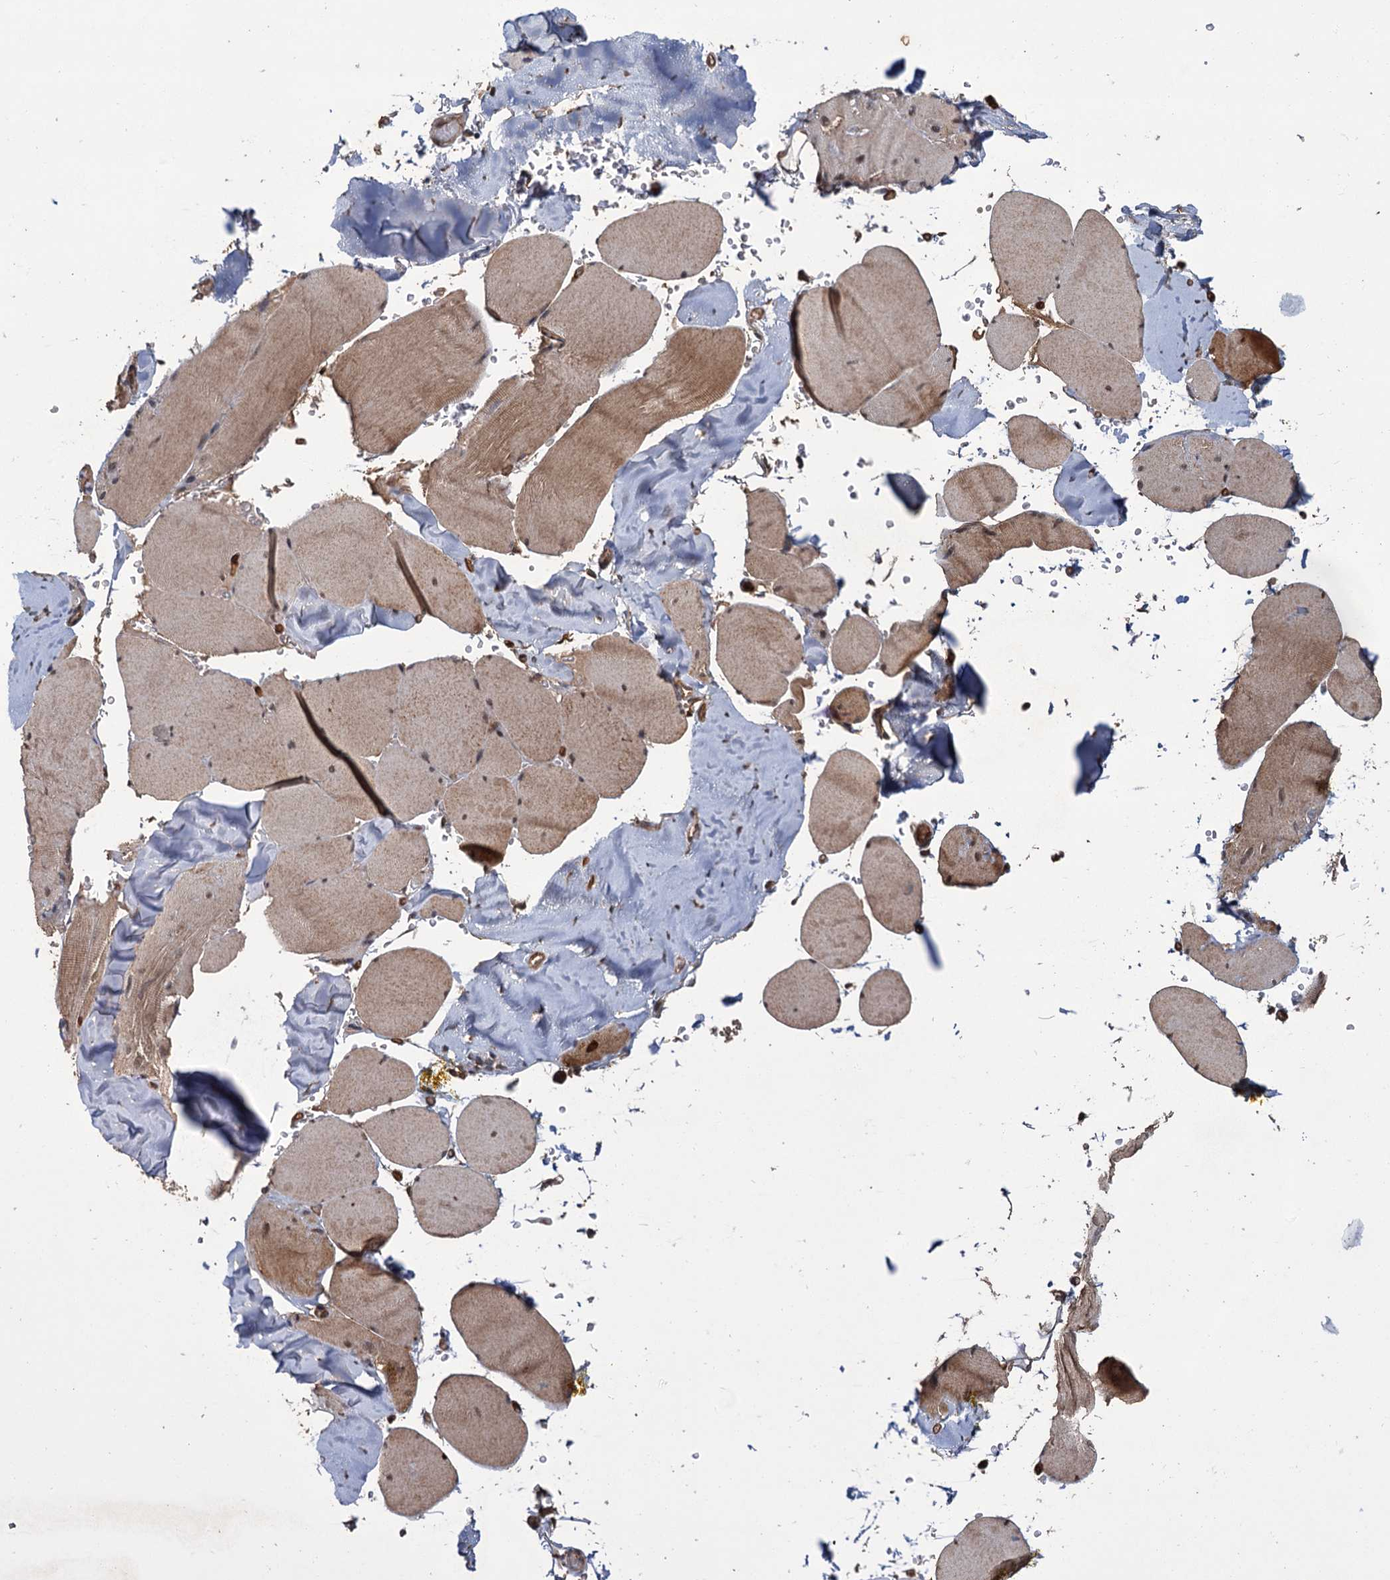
{"staining": {"intensity": "moderate", "quantity": "25%-75%", "location": "cytoplasmic/membranous"}, "tissue": "skeletal muscle", "cell_type": "Myocytes", "image_type": "normal", "snomed": [{"axis": "morphology", "description": "Normal tissue, NOS"}, {"axis": "topography", "description": "Skeletal muscle"}, {"axis": "topography", "description": "Head-Neck"}], "caption": "The photomicrograph demonstrates staining of benign skeletal muscle, revealing moderate cytoplasmic/membranous protein positivity (brown color) within myocytes.", "gene": "KANSL2", "patient": {"sex": "male", "age": 66}}